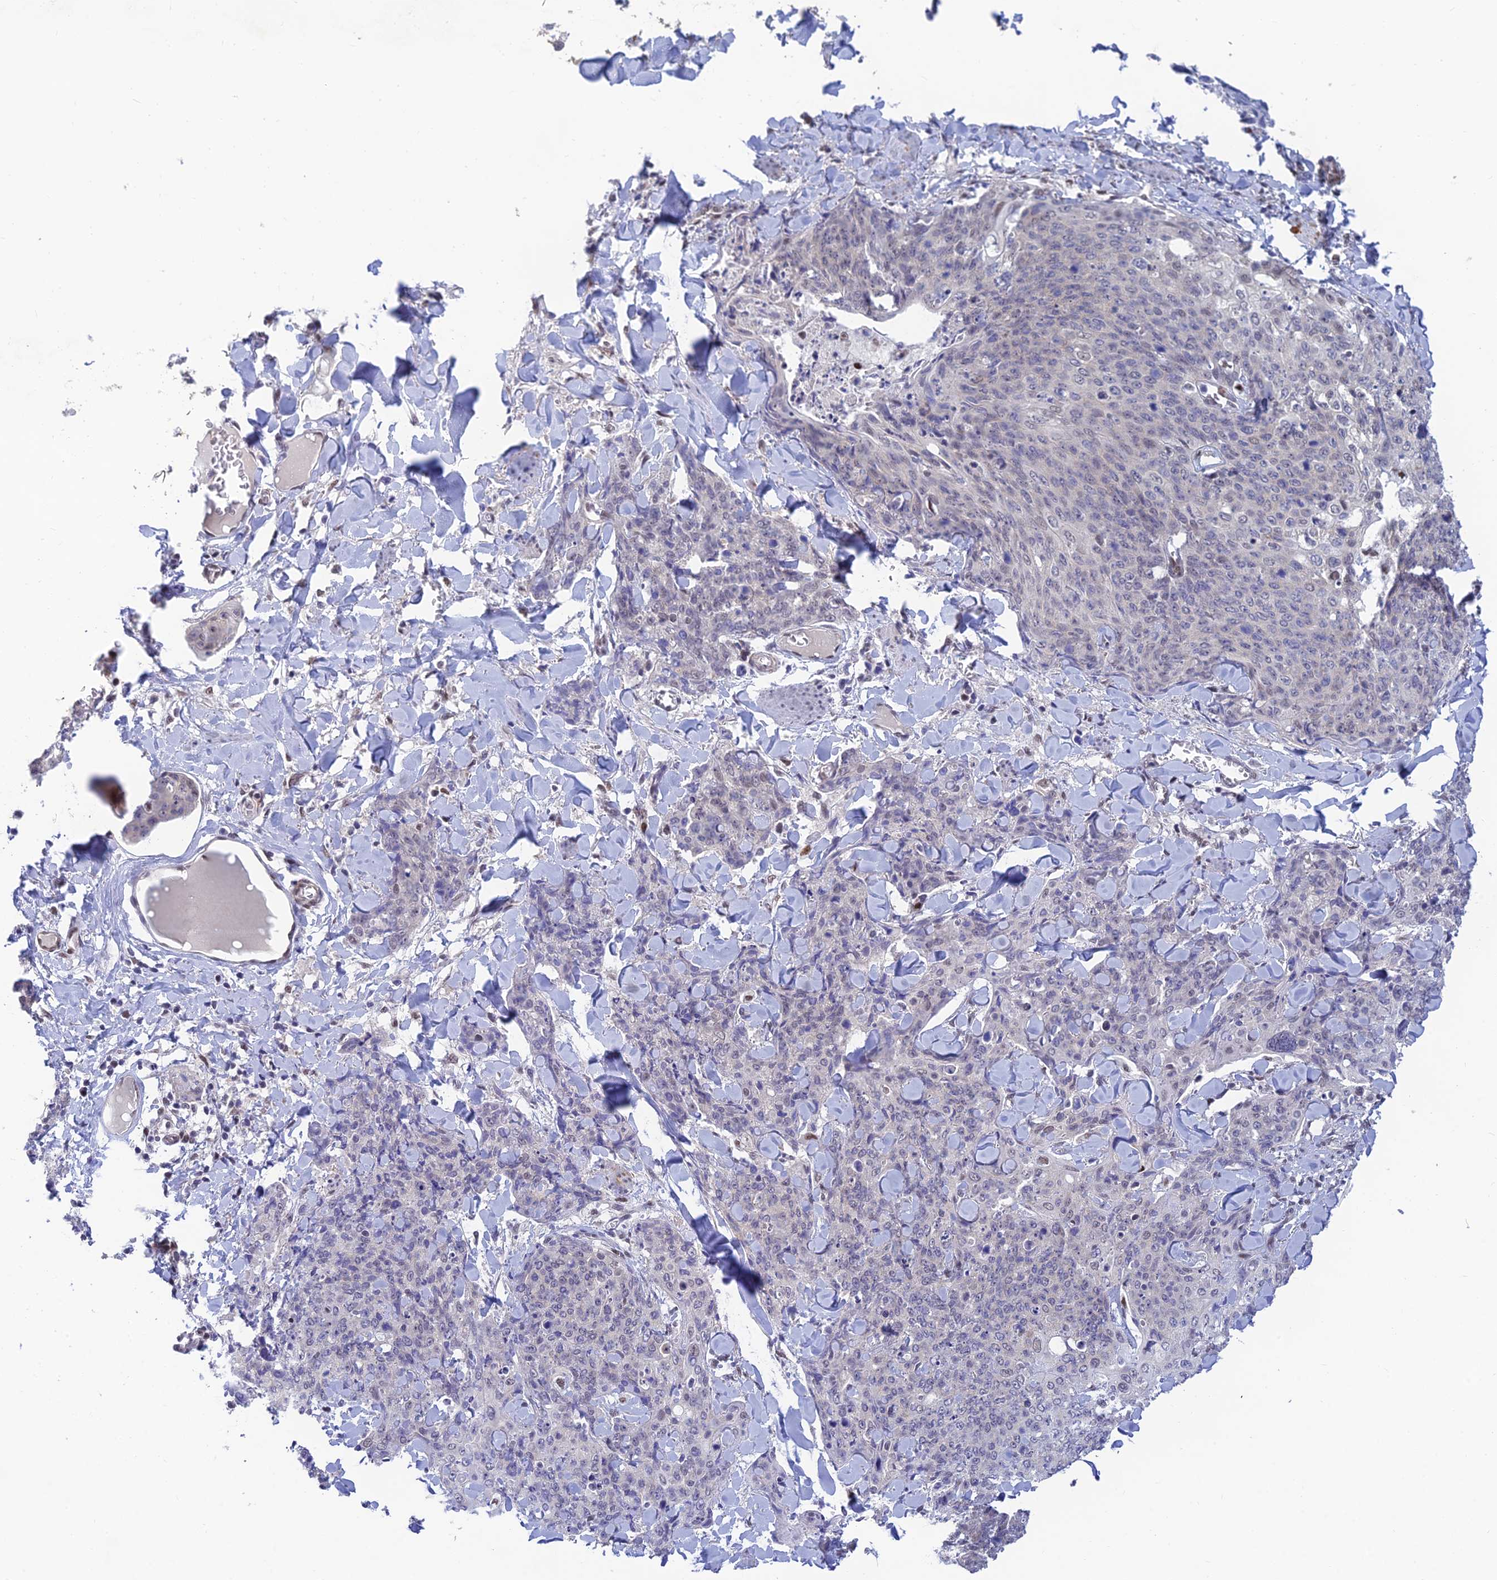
{"staining": {"intensity": "negative", "quantity": "none", "location": "none"}, "tissue": "skin cancer", "cell_type": "Tumor cells", "image_type": "cancer", "snomed": [{"axis": "morphology", "description": "Squamous cell carcinoma, NOS"}, {"axis": "topography", "description": "Skin"}, {"axis": "topography", "description": "Vulva"}], "caption": "This is an immunohistochemistry (IHC) photomicrograph of skin squamous cell carcinoma. There is no expression in tumor cells.", "gene": "CLK4", "patient": {"sex": "female", "age": 85}}